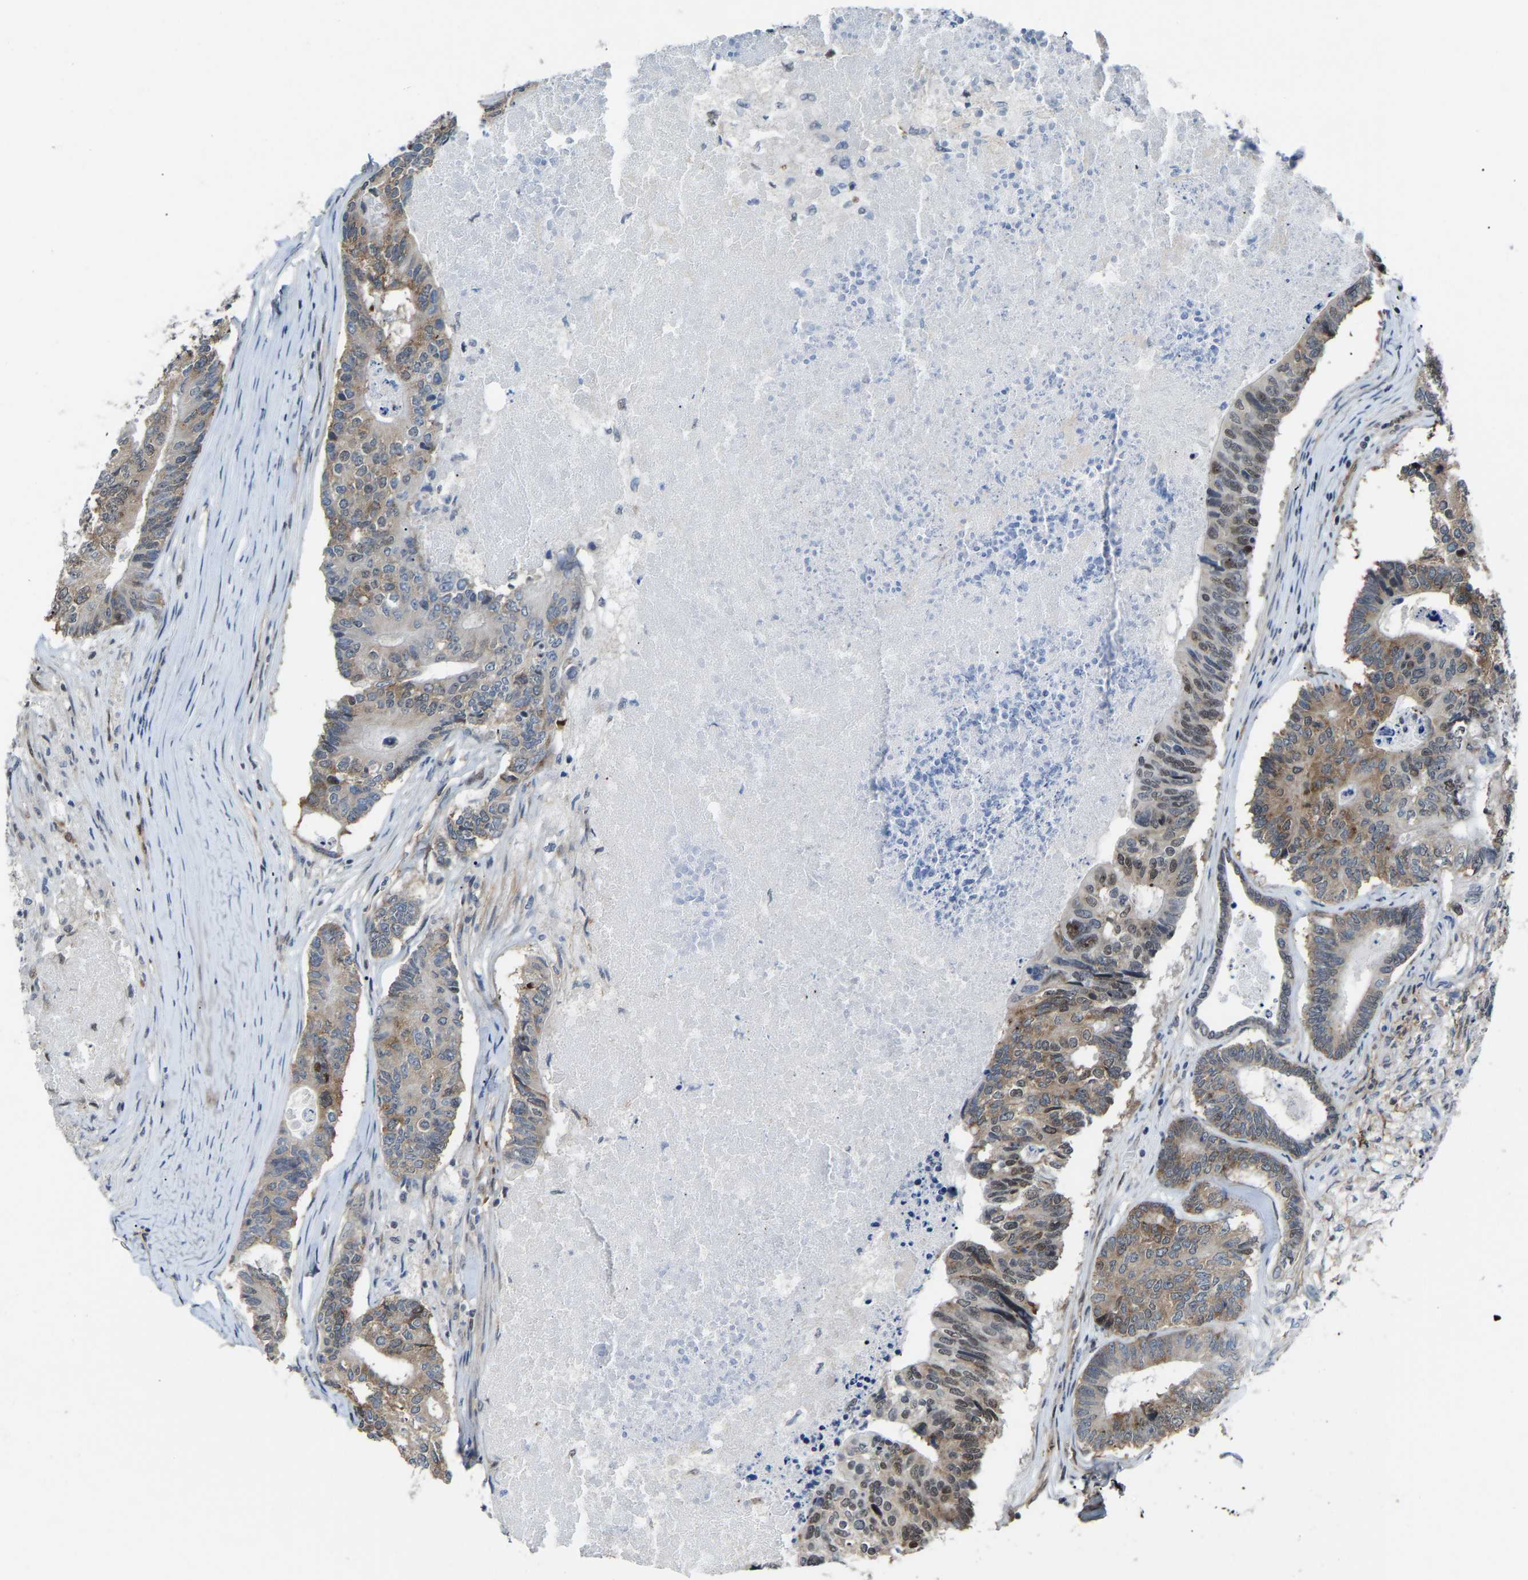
{"staining": {"intensity": "moderate", "quantity": ">75%", "location": "cytoplasmic/membranous,nuclear"}, "tissue": "colorectal cancer", "cell_type": "Tumor cells", "image_type": "cancer", "snomed": [{"axis": "morphology", "description": "Adenocarcinoma, NOS"}, {"axis": "topography", "description": "Colon"}], "caption": "A histopathology image of human colorectal cancer (adenocarcinoma) stained for a protein demonstrates moderate cytoplasmic/membranous and nuclear brown staining in tumor cells.", "gene": "DDX5", "patient": {"sex": "female", "age": 67}}